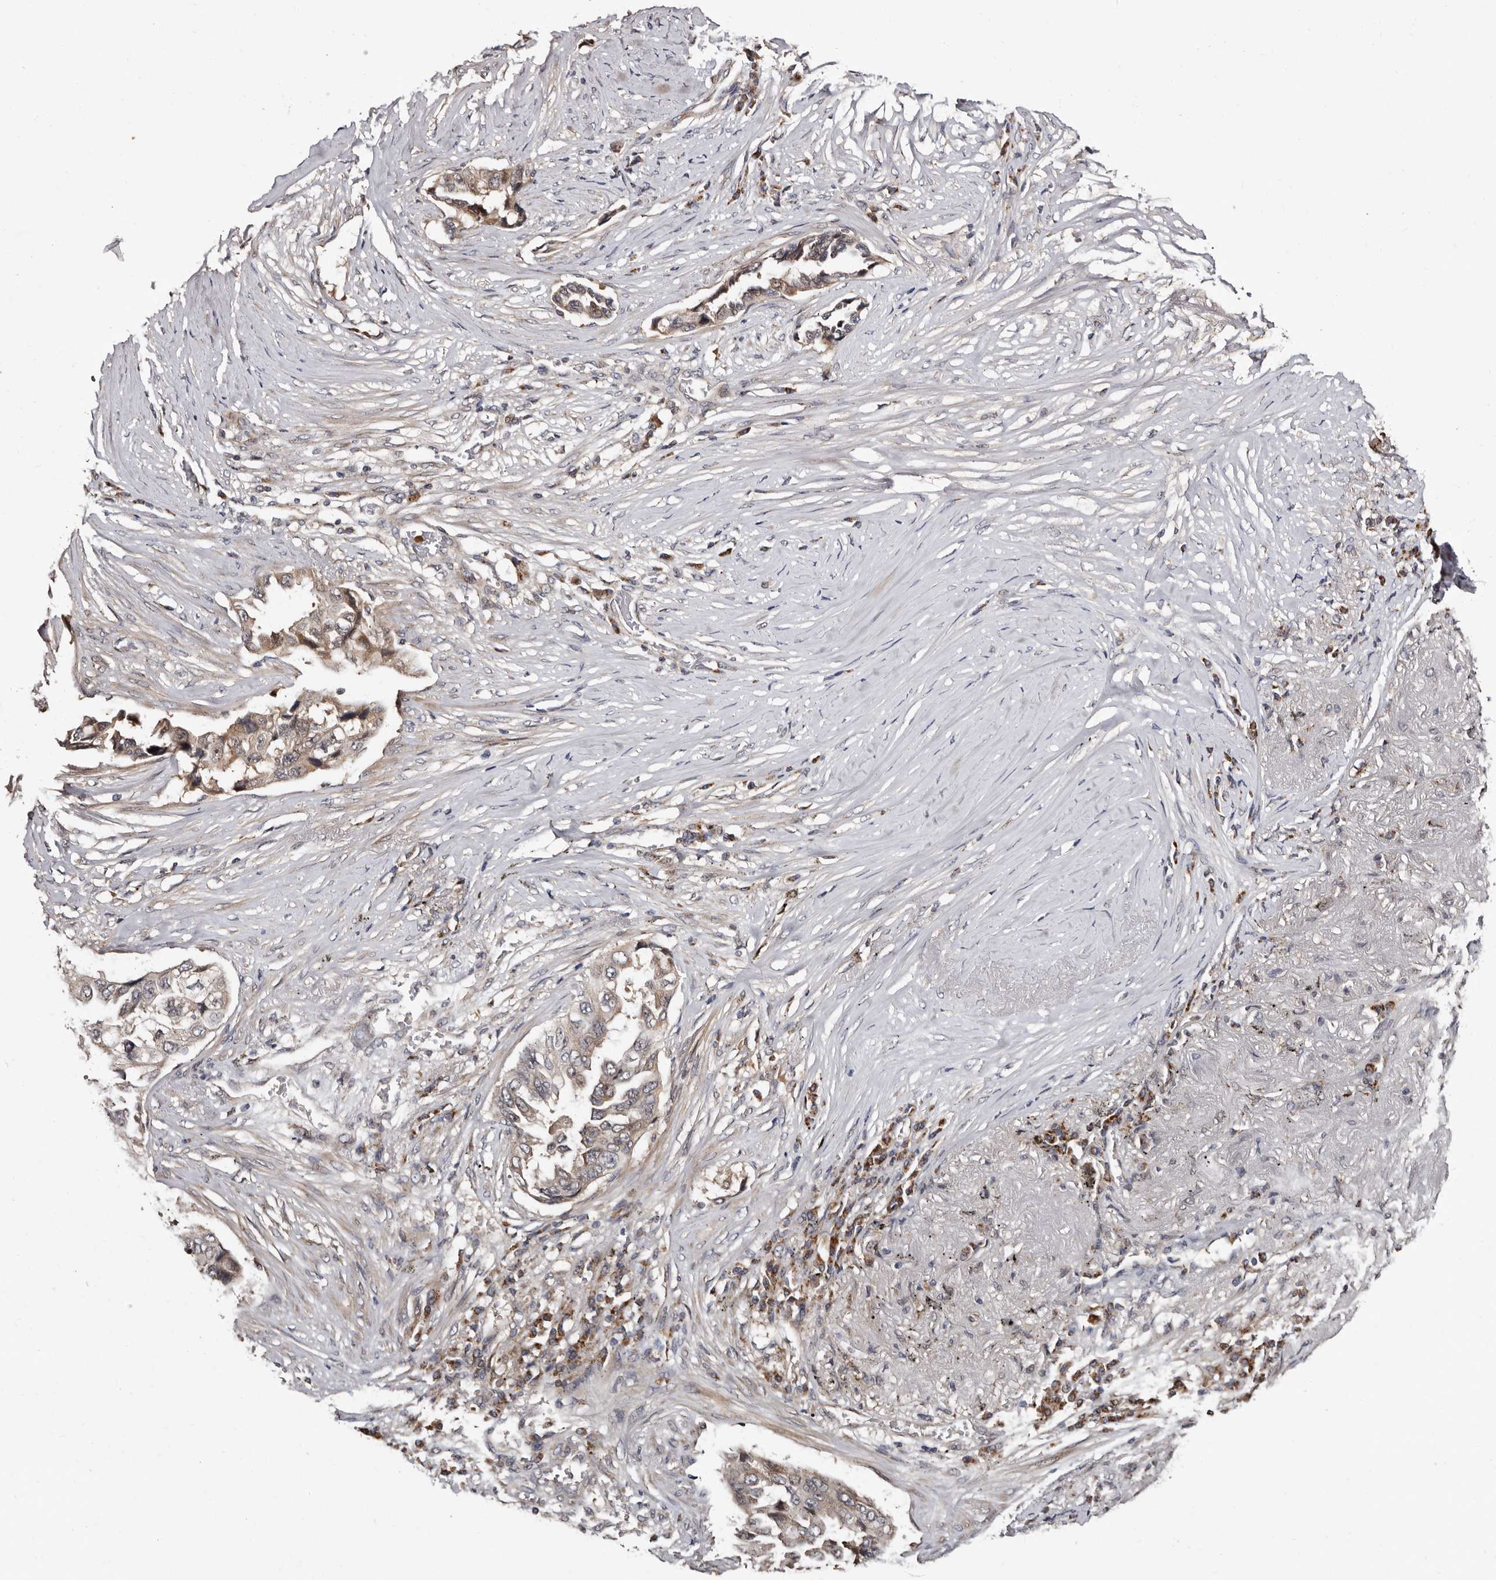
{"staining": {"intensity": "weak", "quantity": "<25%", "location": "cytoplasmic/membranous"}, "tissue": "lung cancer", "cell_type": "Tumor cells", "image_type": "cancer", "snomed": [{"axis": "morphology", "description": "Adenocarcinoma, NOS"}, {"axis": "topography", "description": "Lung"}], "caption": "Adenocarcinoma (lung) was stained to show a protein in brown. There is no significant expression in tumor cells.", "gene": "DNPH1", "patient": {"sex": "female", "age": 51}}